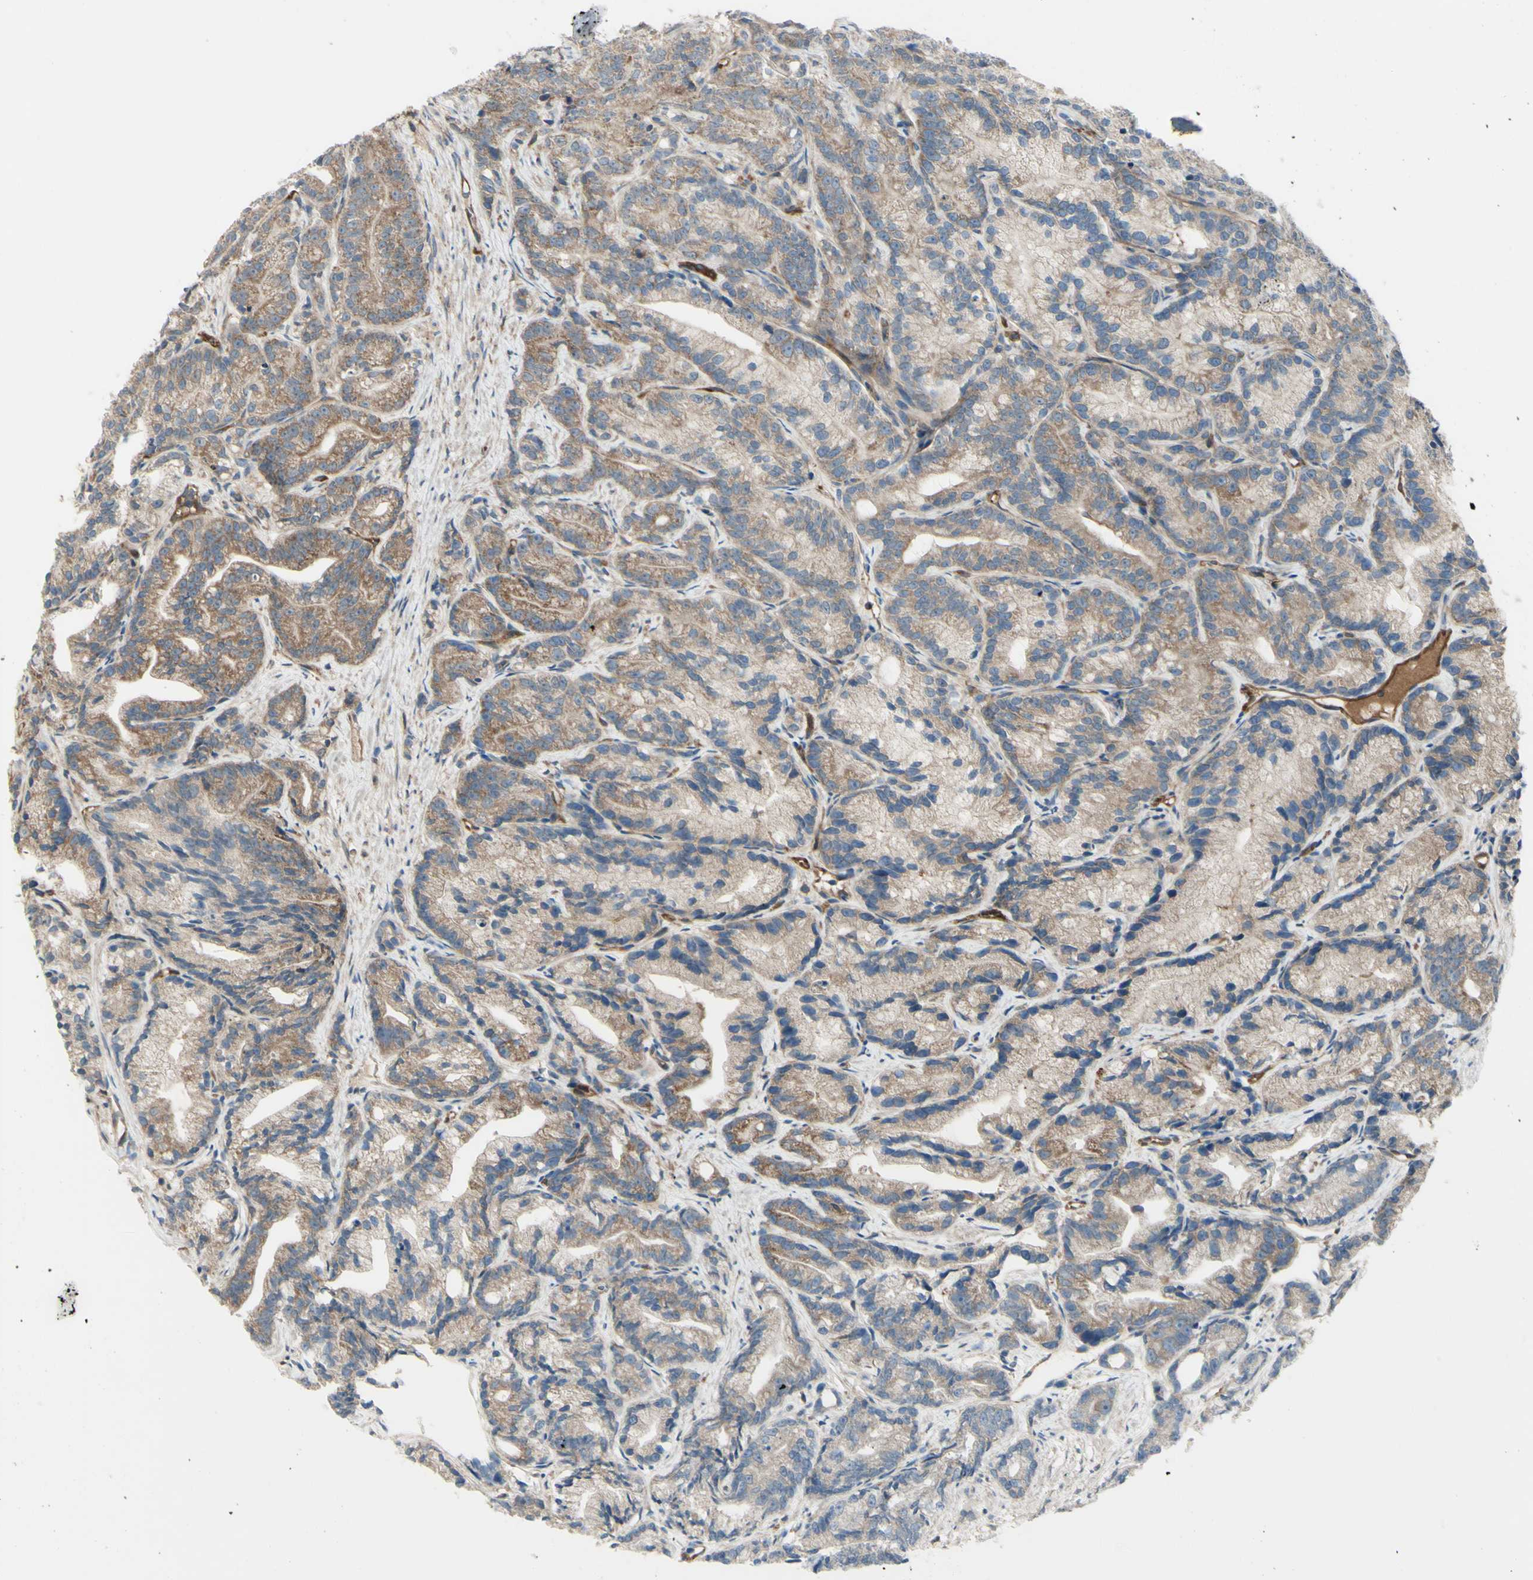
{"staining": {"intensity": "moderate", "quantity": "25%-75%", "location": "cytoplasmic/membranous"}, "tissue": "prostate cancer", "cell_type": "Tumor cells", "image_type": "cancer", "snomed": [{"axis": "morphology", "description": "Adenocarcinoma, Low grade"}, {"axis": "topography", "description": "Prostate"}], "caption": "A high-resolution image shows IHC staining of prostate cancer, which shows moderate cytoplasmic/membranous expression in approximately 25%-75% of tumor cells.", "gene": "IGSF9B", "patient": {"sex": "male", "age": 89}}